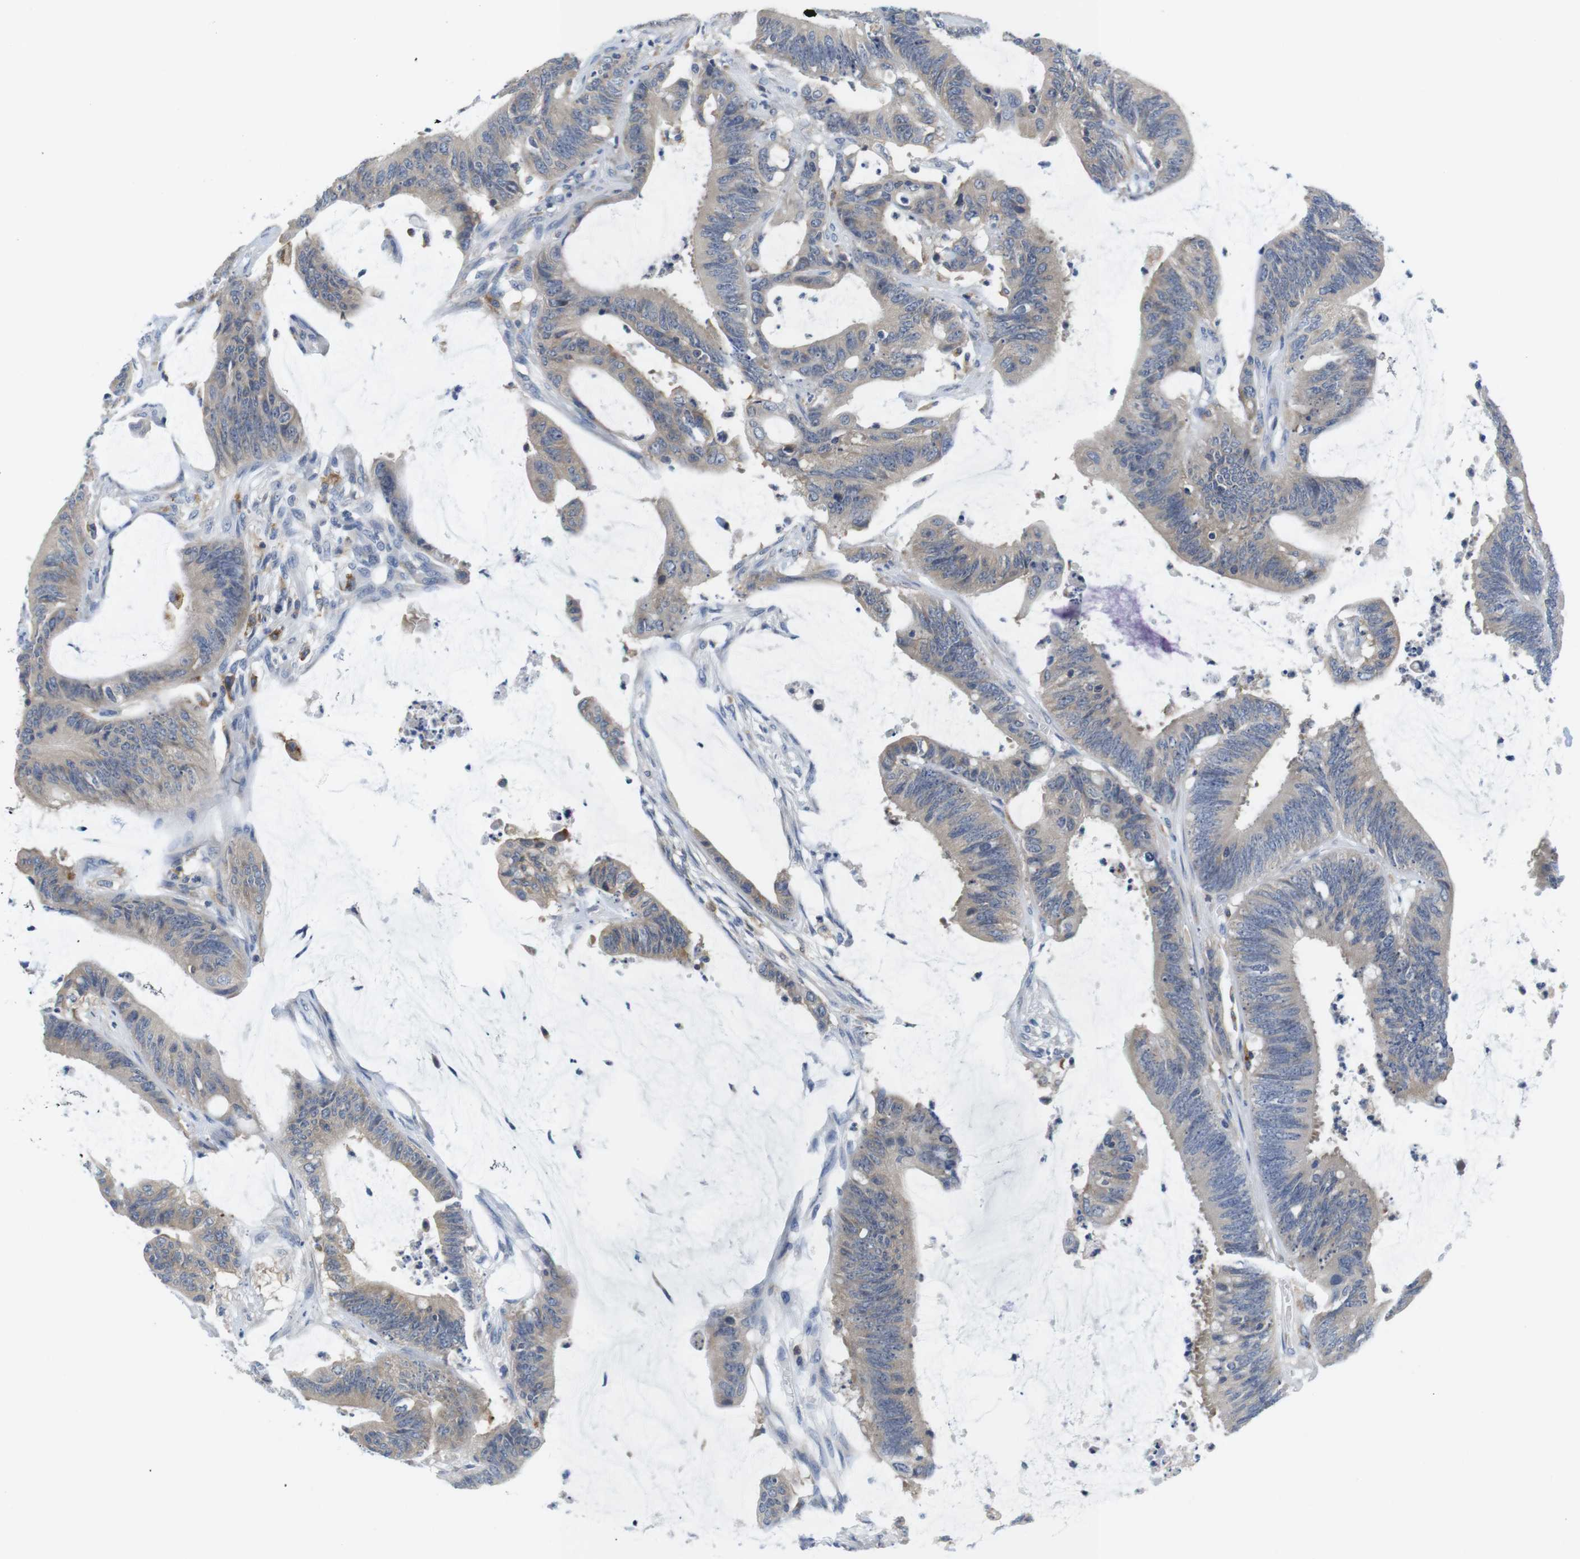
{"staining": {"intensity": "weak", "quantity": ">75%", "location": "cytoplasmic/membranous"}, "tissue": "colorectal cancer", "cell_type": "Tumor cells", "image_type": "cancer", "snomed": [{"axis": "morphology", "description": "Adenocarcinoma, NOS"}, {"axis": "topography", "description": "Rectum"}], "caption": "Immunohistochemical staining of colorectal cancer (adenocarcinoma) reveals low levels of weak cytoplasmic/membranous protein expression in approximately >75% of tumor cells.", "gene": "CNGA2", "patient": {"sex": "female", "age": 66}}